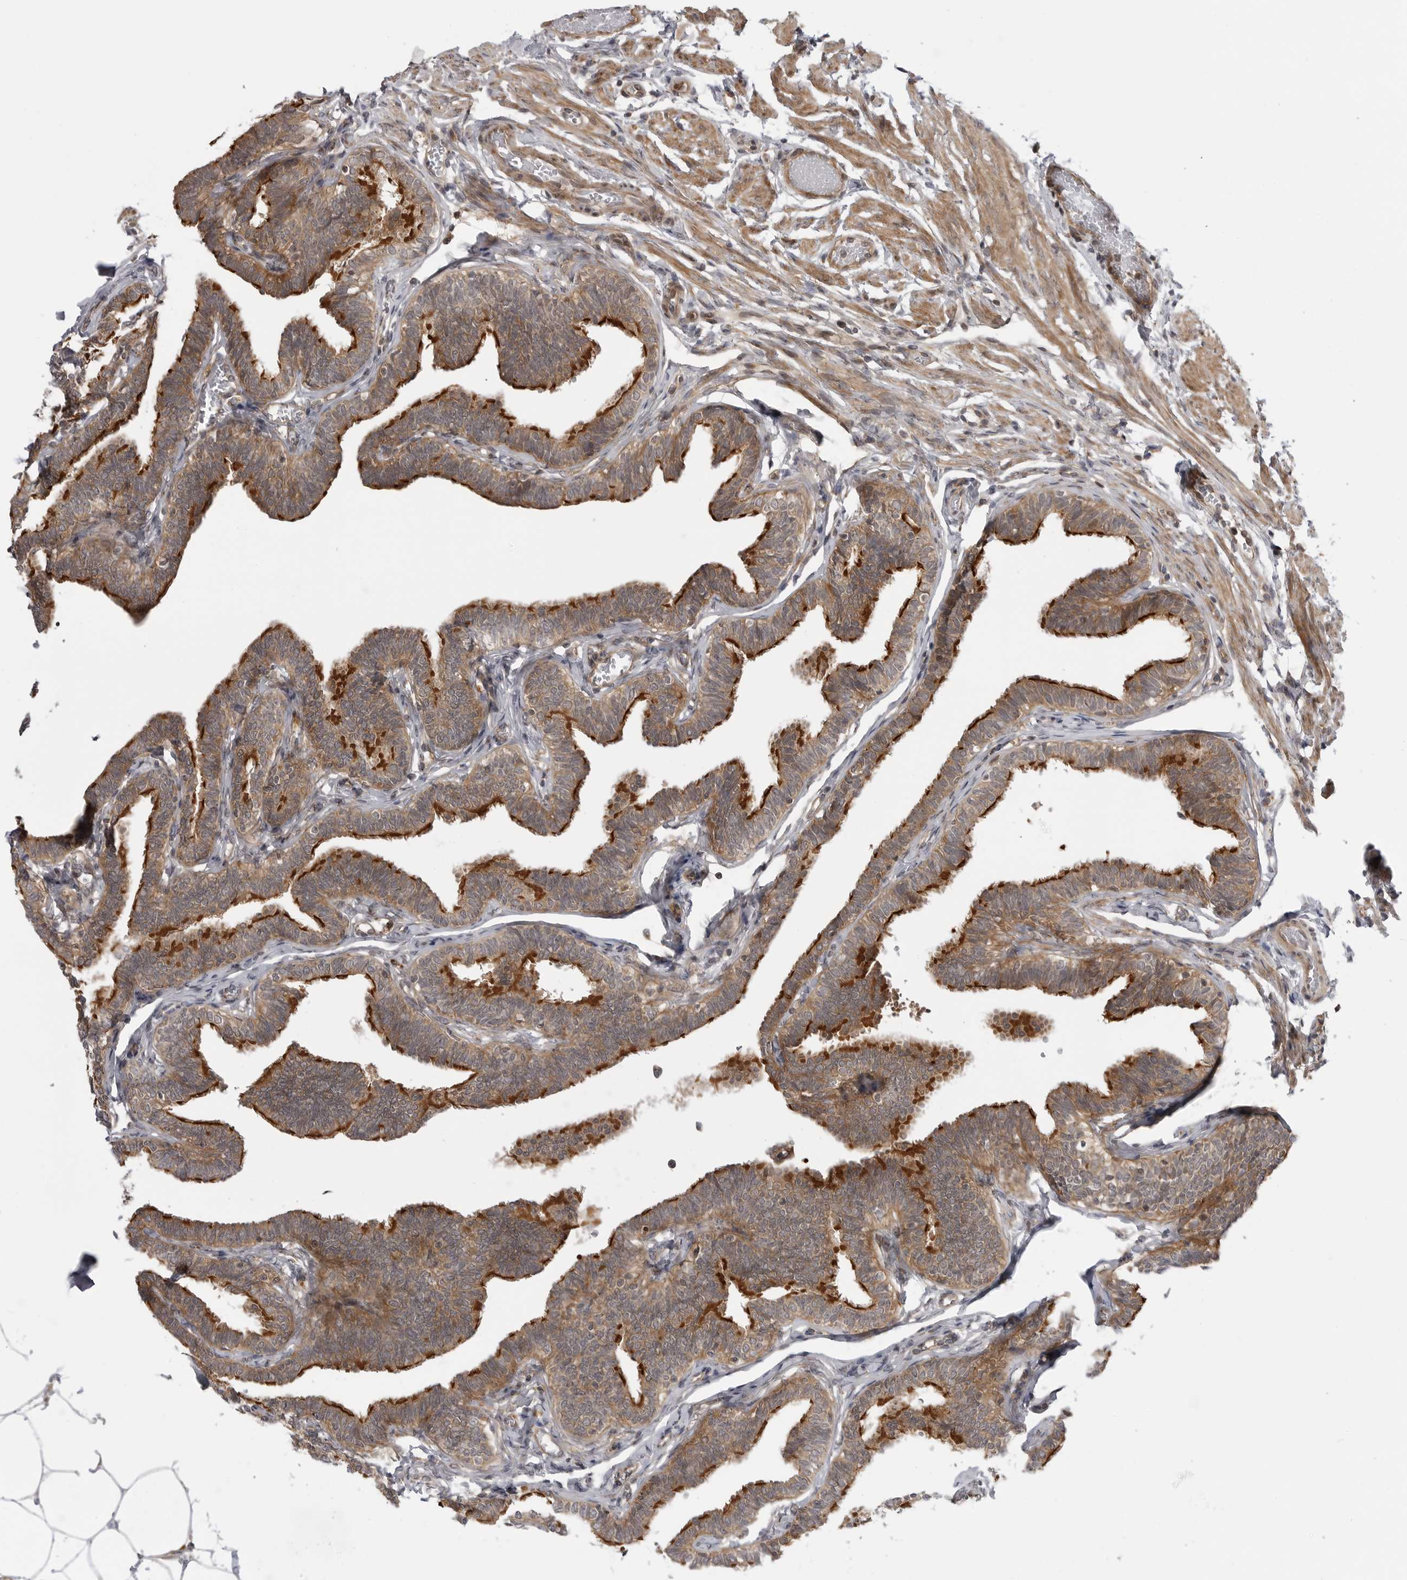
{"staining": {"intensity": "strong", "quantity": ">75%", "location": "cytoplasmic/membranous"}, "tissue": "fallopian tube", "cell_type": "Glandular cells", "image_type": "normal", "snomed": [{"axis": "morphology", "description": "Normal tissue, NOS"}, {"axis": "topography", "description": "Fallopian tube"}, {"axis": "topography", "description": "Ovary"}], "caption": "The histopathology image exhibits immunohistochemical staining of benign fallopian tube. There is strong cytoplasmic/membranous positivity is present in about >75% of glandular cells.", "gene": "LRRC45", "patient": {"sex": "female", "age": 23}}